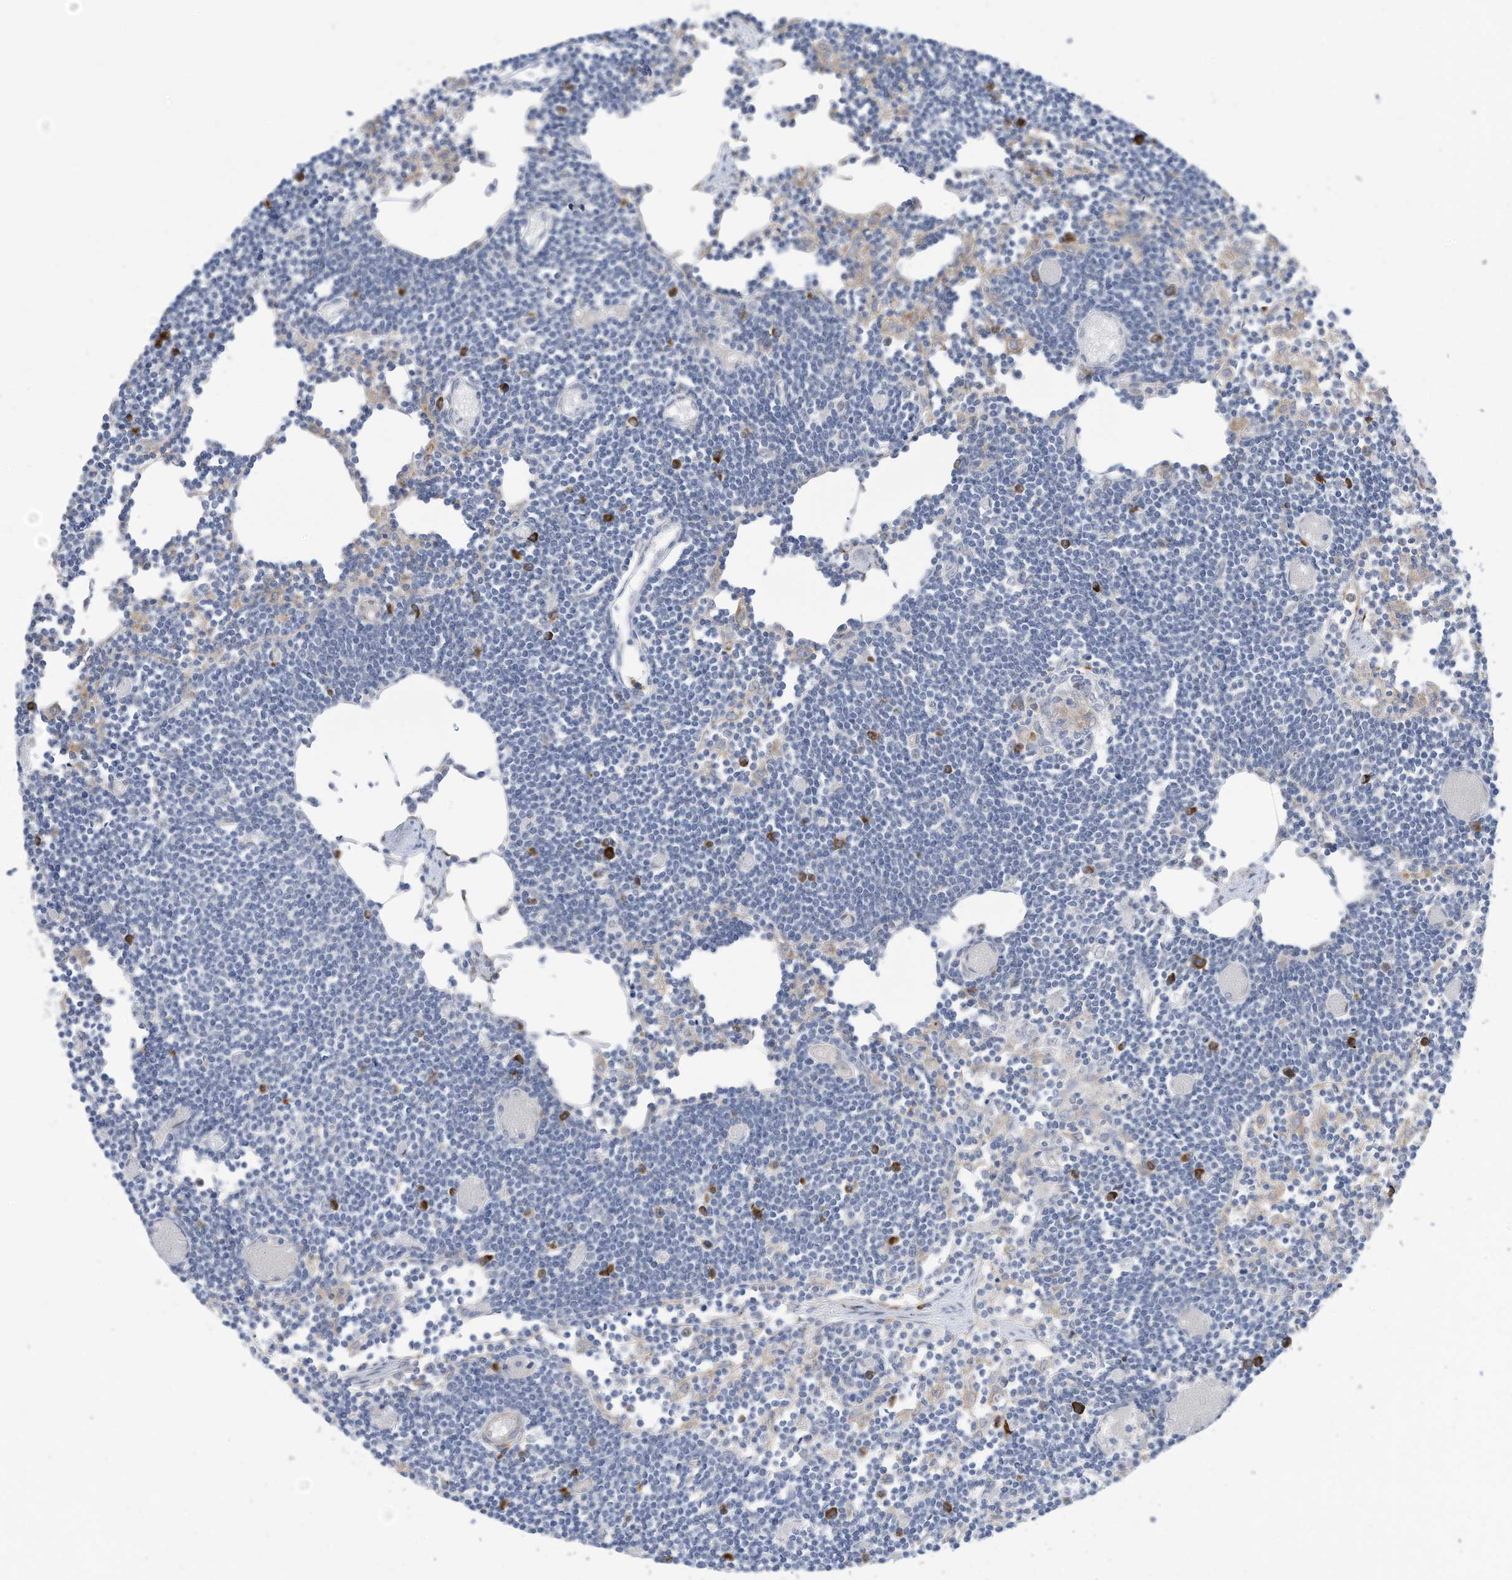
{"staining": {"intensity": "strong", "quantity": "<25%", "location": "cytoplasmic/membranous"}, "tissue": "lymph node", "cell_type": "Germinal center cells", "image_type": "normal", "snomed": [{"axis": "morphology", "description": "Normal tissue, NOS"}, {"axis": "topography", "description": "Lymph node"}], "caption": "Lymph node stained with immunohistochemistry (IHC) displays strong cytoplasmic/membranous expression in about <25% of germinal center cells. The staining was performed using DAB (3,3'-diaminobenzidine), with brown indicating positive protein expression. Nuclei are stained blue with hematoxylin.", "gene": "ZNF292", "patient": {"sex": "female", "age": 11}}